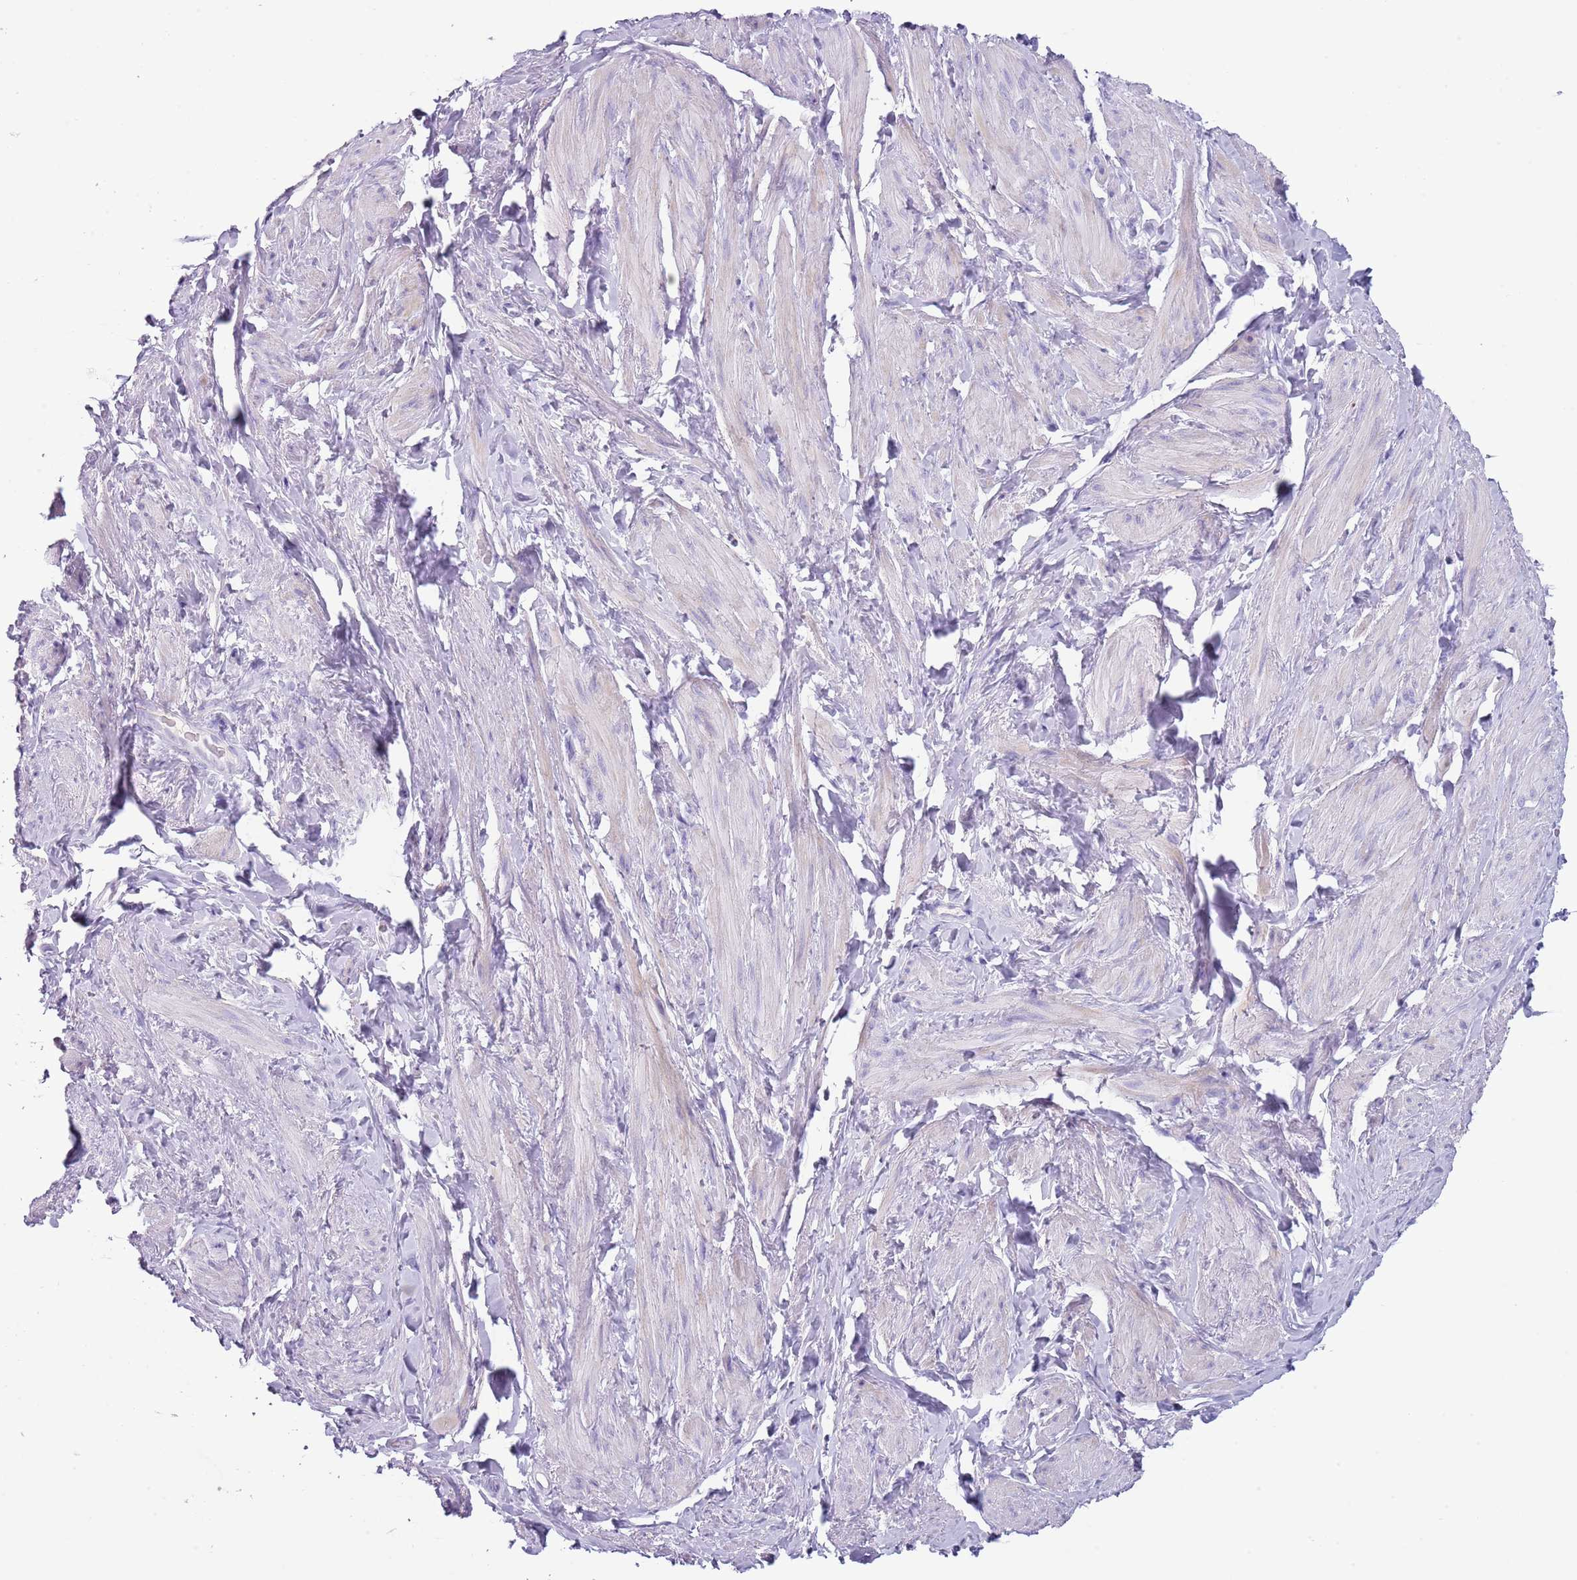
{"staining": {"intensity": "negative", "quantity": "none", "location": "none"}, "tissue": "smooth muscle", "cell_type": "Smooth muscle cells", "image_type": "normal", "snomed": [{"axis": "morphology", "description": "Normal tissue, NOS"}, {"axis": "topography", "description": "Smooth muscle"}, {"axis": "topography", "description": "Peripheral nerve tissue"}], "caption": "Smooth muscle cells show no significant positivity in benign smooth muscle. (DAB (3,3'-diaminobenzidine) immunohistochemistry (IHC) visualized using brightfield microscopy, high magnification).", "gene": "ENSG00000271254", "patient": {"sex": "male", "age": 69}}